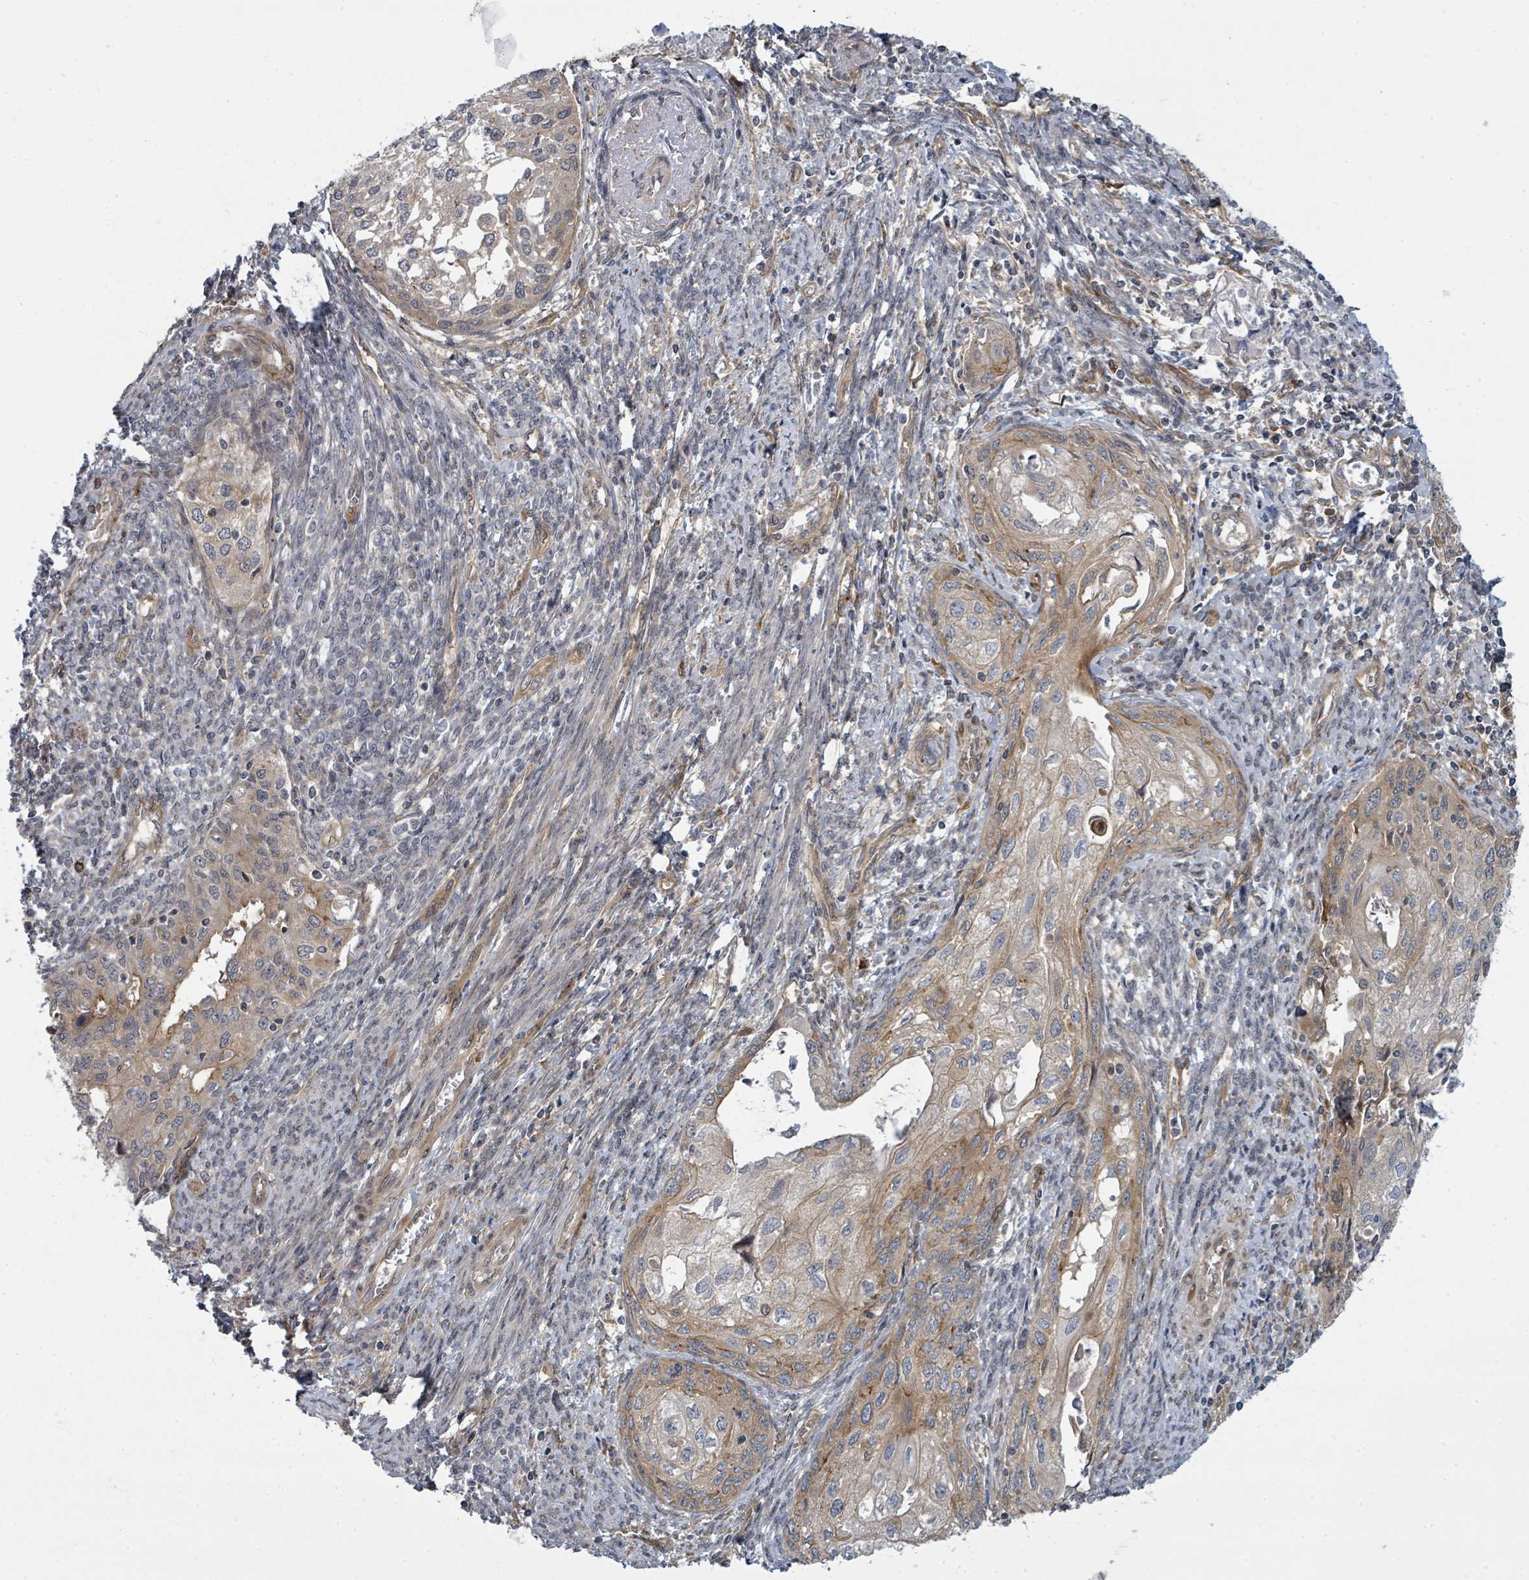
{"staining": {"intensity": "weak", "quantity": "<25%", "location": "cytoplasmic/membranous"}, "tissue": "cervical cancer", "cell_type": "Tumor cells", "image_type": "cancer", "snomed": [{"axis": "morphology", "description": "Squamous cell carcinoma, NOS"}, {"axis": "topography", "description": "Cervix"}], "caption": "A high-resolution micrograph shows immunohistochemistry (IHC) staining of squamous cell carcinoma (cervical), which shows no significant staining in tumor cells.", "gene": "PSMG2", "patient": {"sex": "female", "age": 67}}